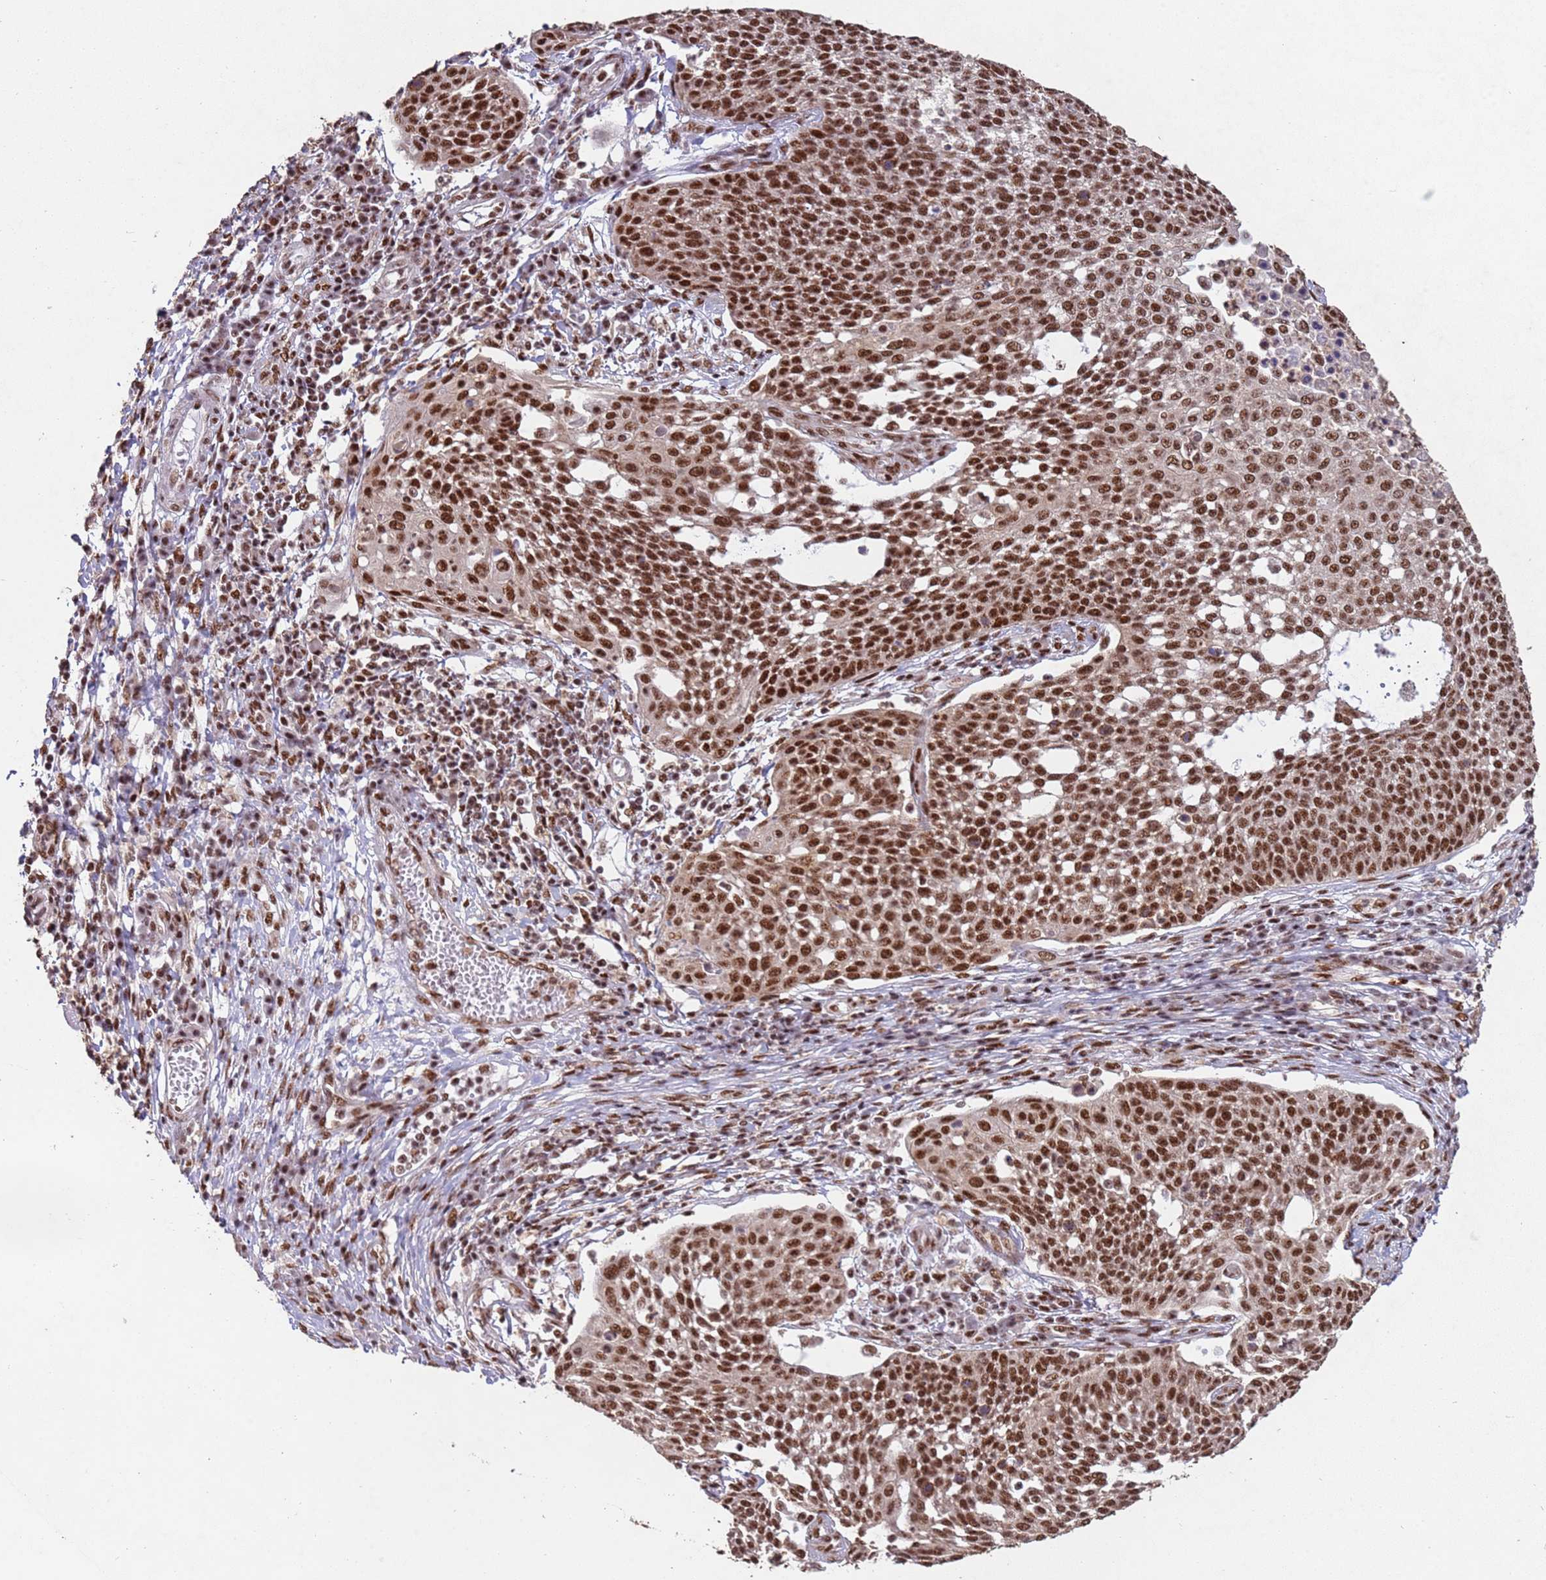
{"staining": {"intensity": "strong", "quantity": ">75%", "location": "nuclear"}, "tissue": "cervical cancer", "cell_type": "Tumor cells", "image_type": "cancer", "snomed": [{"axis": "morphology", "description": "Squamous cell carcinoma, NOS"}, {"axis": "topography", "description": "Cervix"}], "caption": "A brown stain highlights strong nuclear positivity of a protein in cervical squamous cell carcinoma tumor cells. (DAB (3,3'-diaminobenzidine) = brown stain, brightfield microscopy at high magnification).", "gene": "ESF1", "patient": {"sex": "female", "age": 34}}